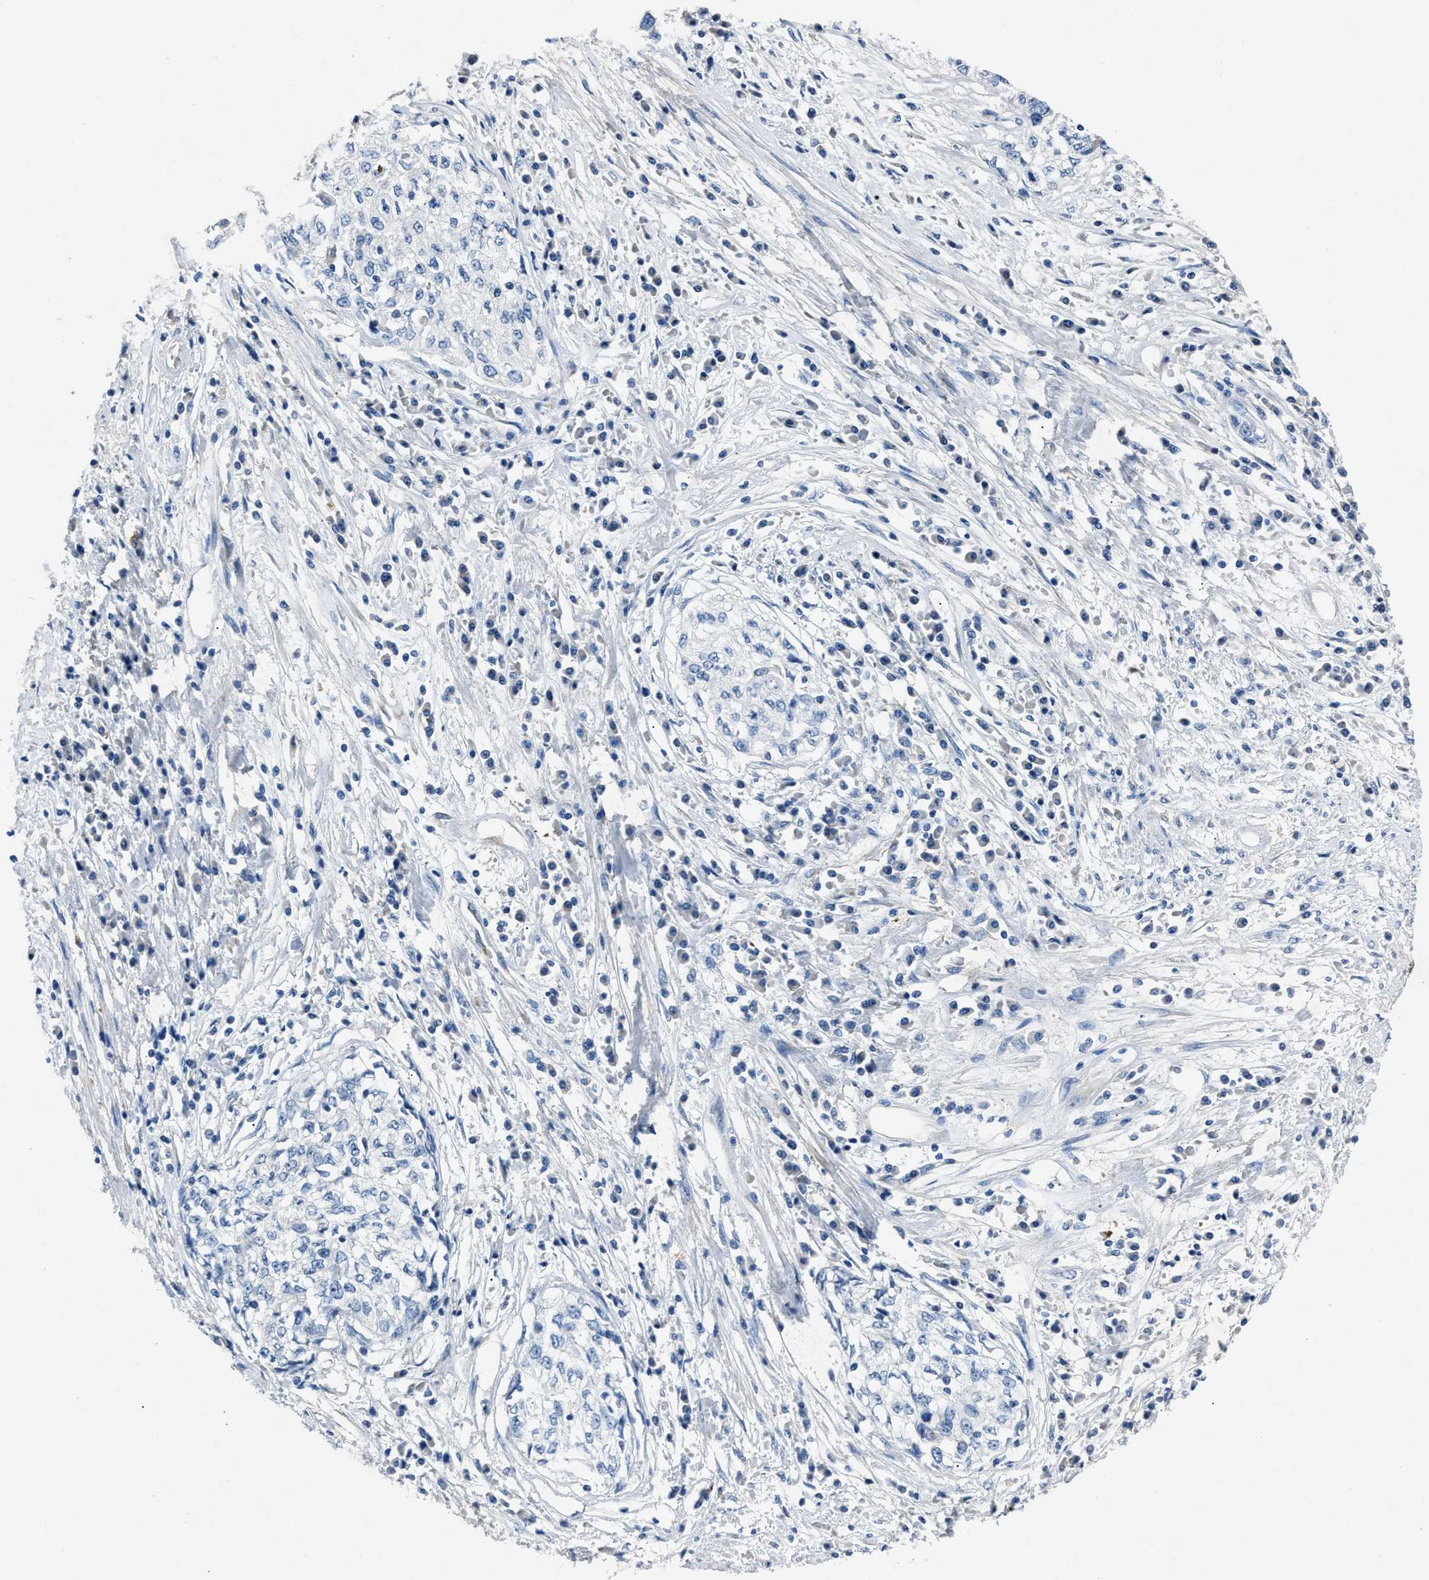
{"staining": {"intensity": "negative", "quantity": "none", "location": "none"}, "tissue": "cervical cancer", "cell_type": "Tumor cells", "image_type": "cancer", "snomed": [{"axis": "morphology", "description": "Squamous cell carcinoma, NOS"}, {"axis": "topography", "description": "Cervix"}], "caption": "Protein analysis of cervical cancer (squamous cell carcinoma) reveals no significant staining in tumor cells.", "gene": "DNAAF5", "patient": {"sex": "female", "age": 57}}